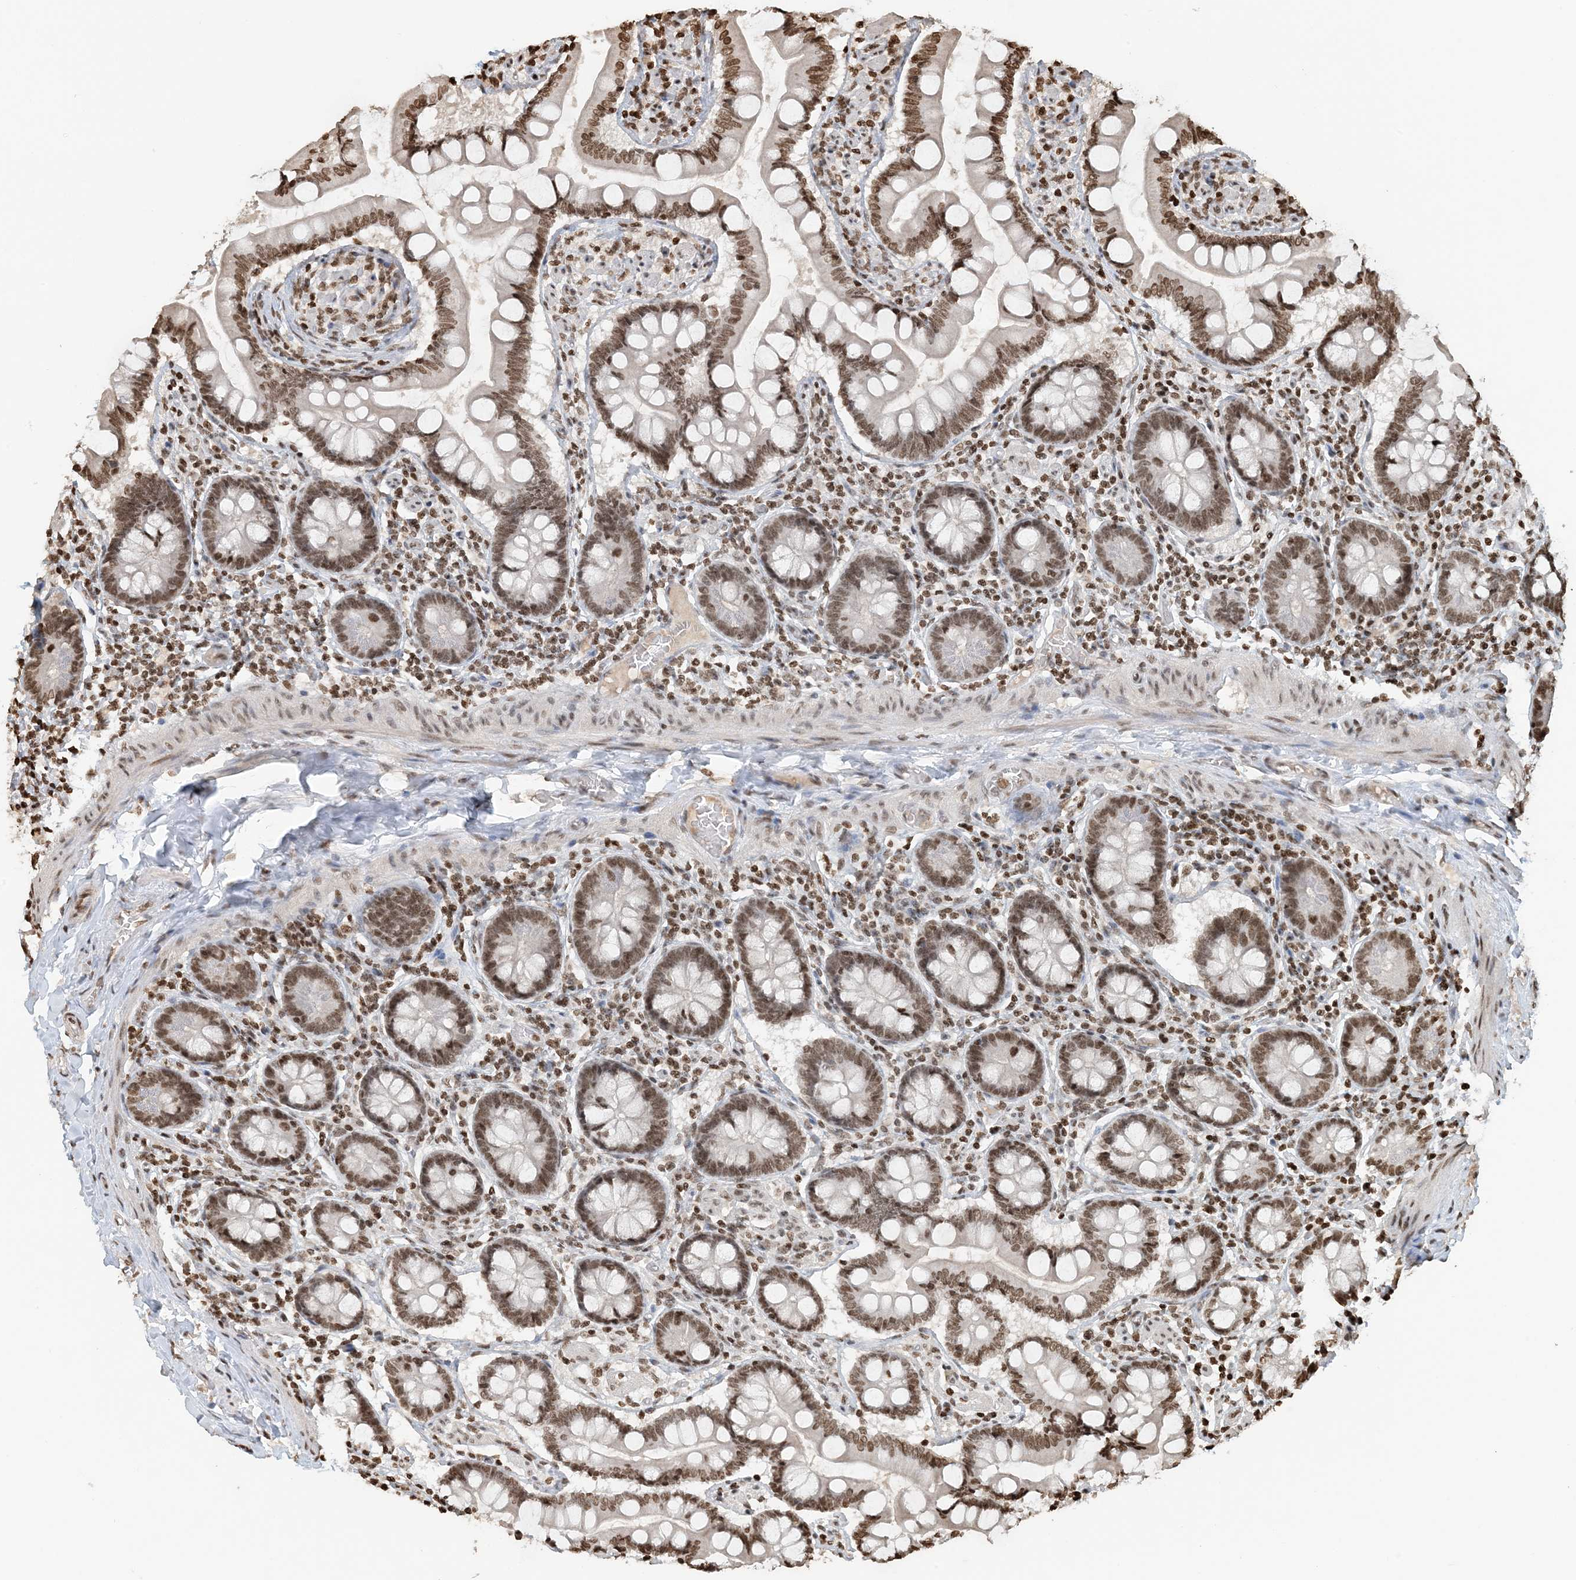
{"staining": {"intensity": "strong", "quantity": ">75%", "location": "nuclear"}, "tissue": "small intestine", "cell_type": "Glandular cells", "image_type": "normal", "snomed": [{"axis": "morphology", "description": "Normal tissue, NOS"}, {"axis": "topography", "description": "Small intestine"}], "caption": "Human small intestine stained for a protein (brown) demonstrates strong nuclear positive positivity in about >75% of glandular cells.", "gene": "H3", "patient": {"sex": "male", "age": 41}}